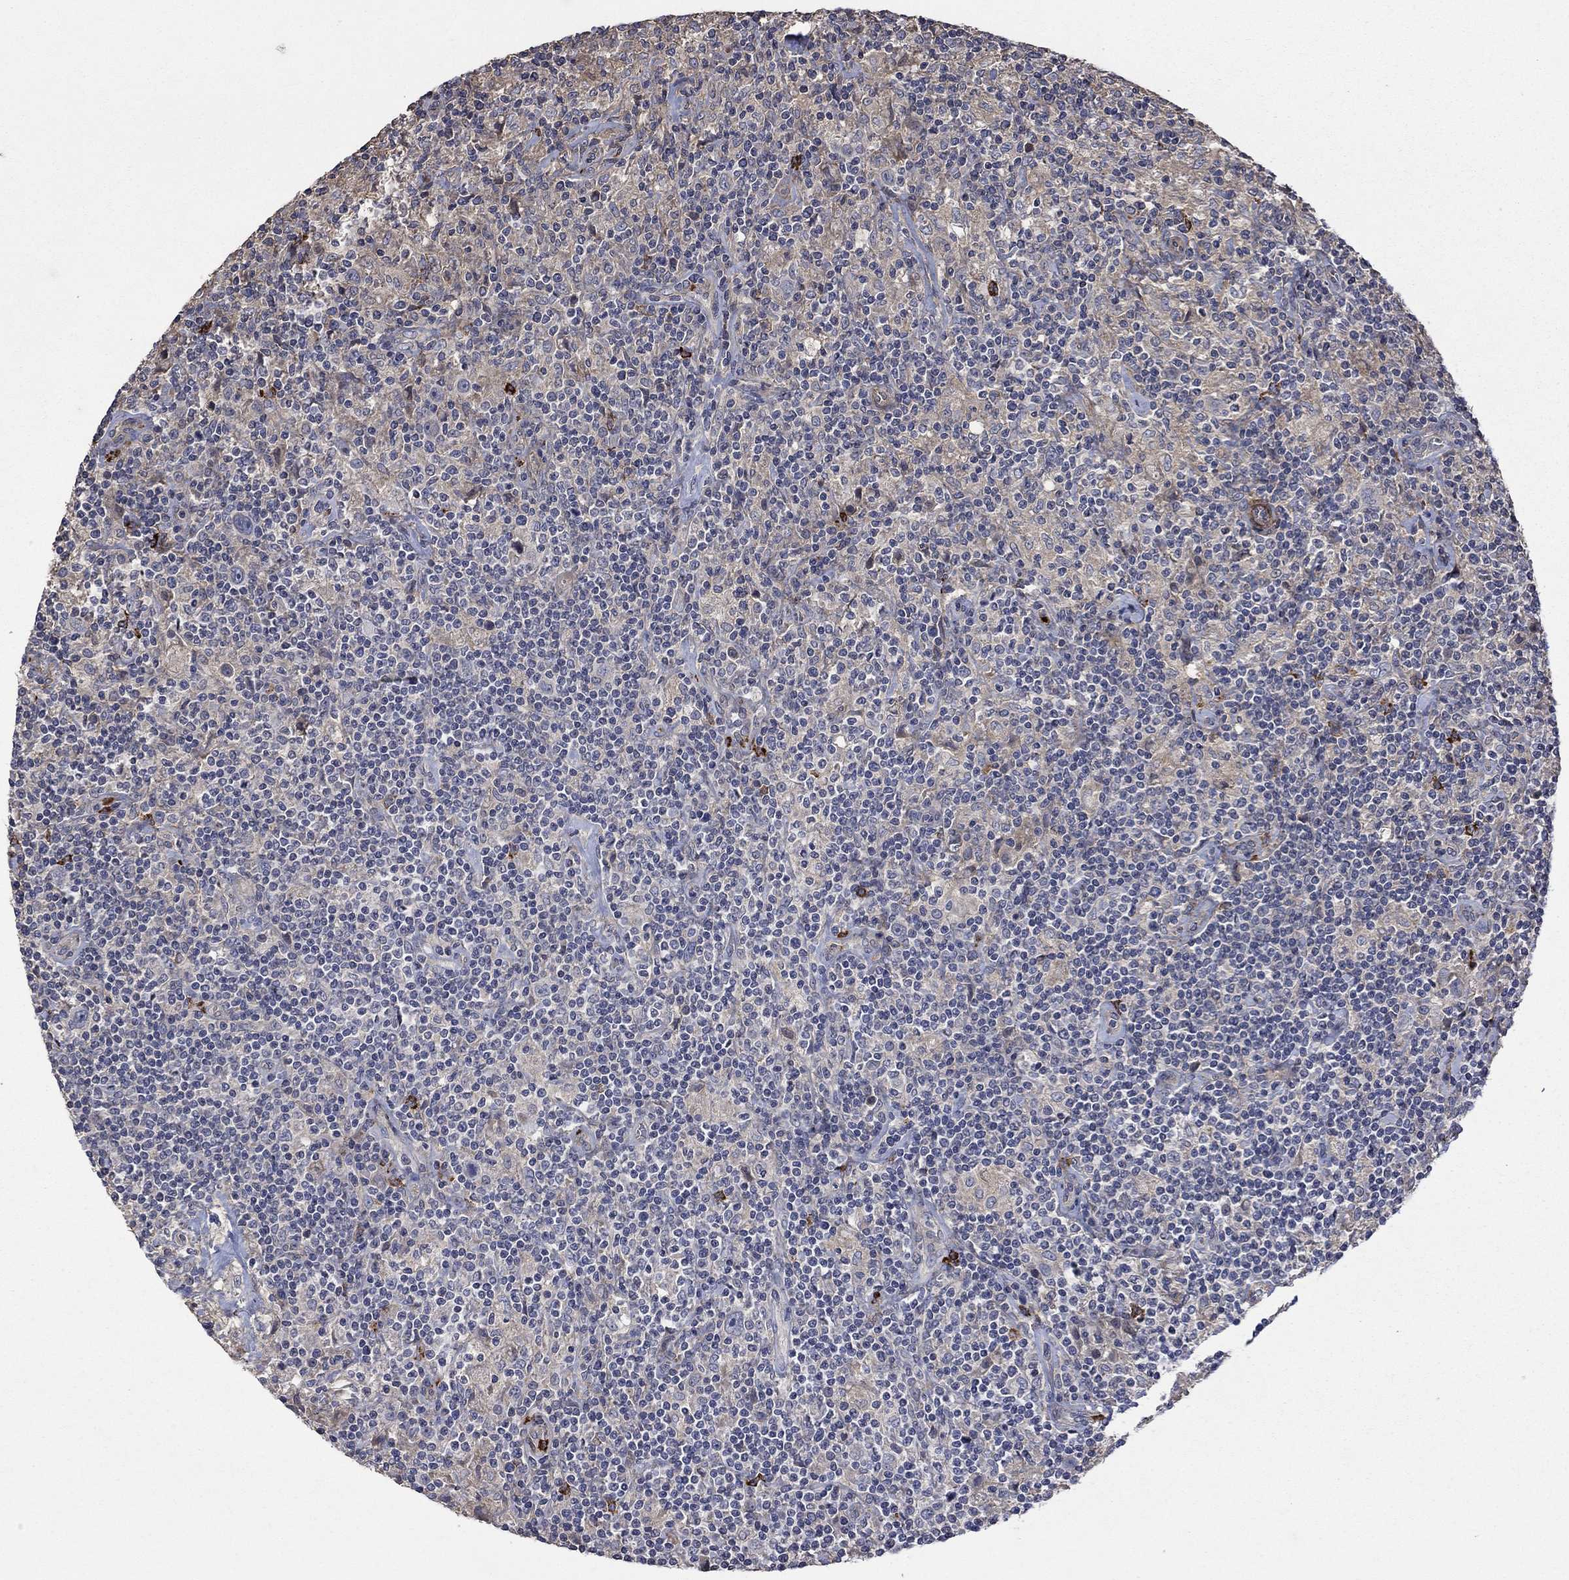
{"staining": {"intensity": "negative", "quantity": "none", "location": "none"}, "tissue": "lymphoma", "cell_type": "Tumor cells", "image_type": "cancer", "snomed": [{"axis": "morphology", "description": "Hodgkin's disease, NOS"}, {"axis": "topography", "description": "Lymph node"}], "caption": "IHC of Hodgkin's disease reveals no expression in tumor cells.", "gene": "VCAN", "patient": {"sex": "male", "age": 70}}